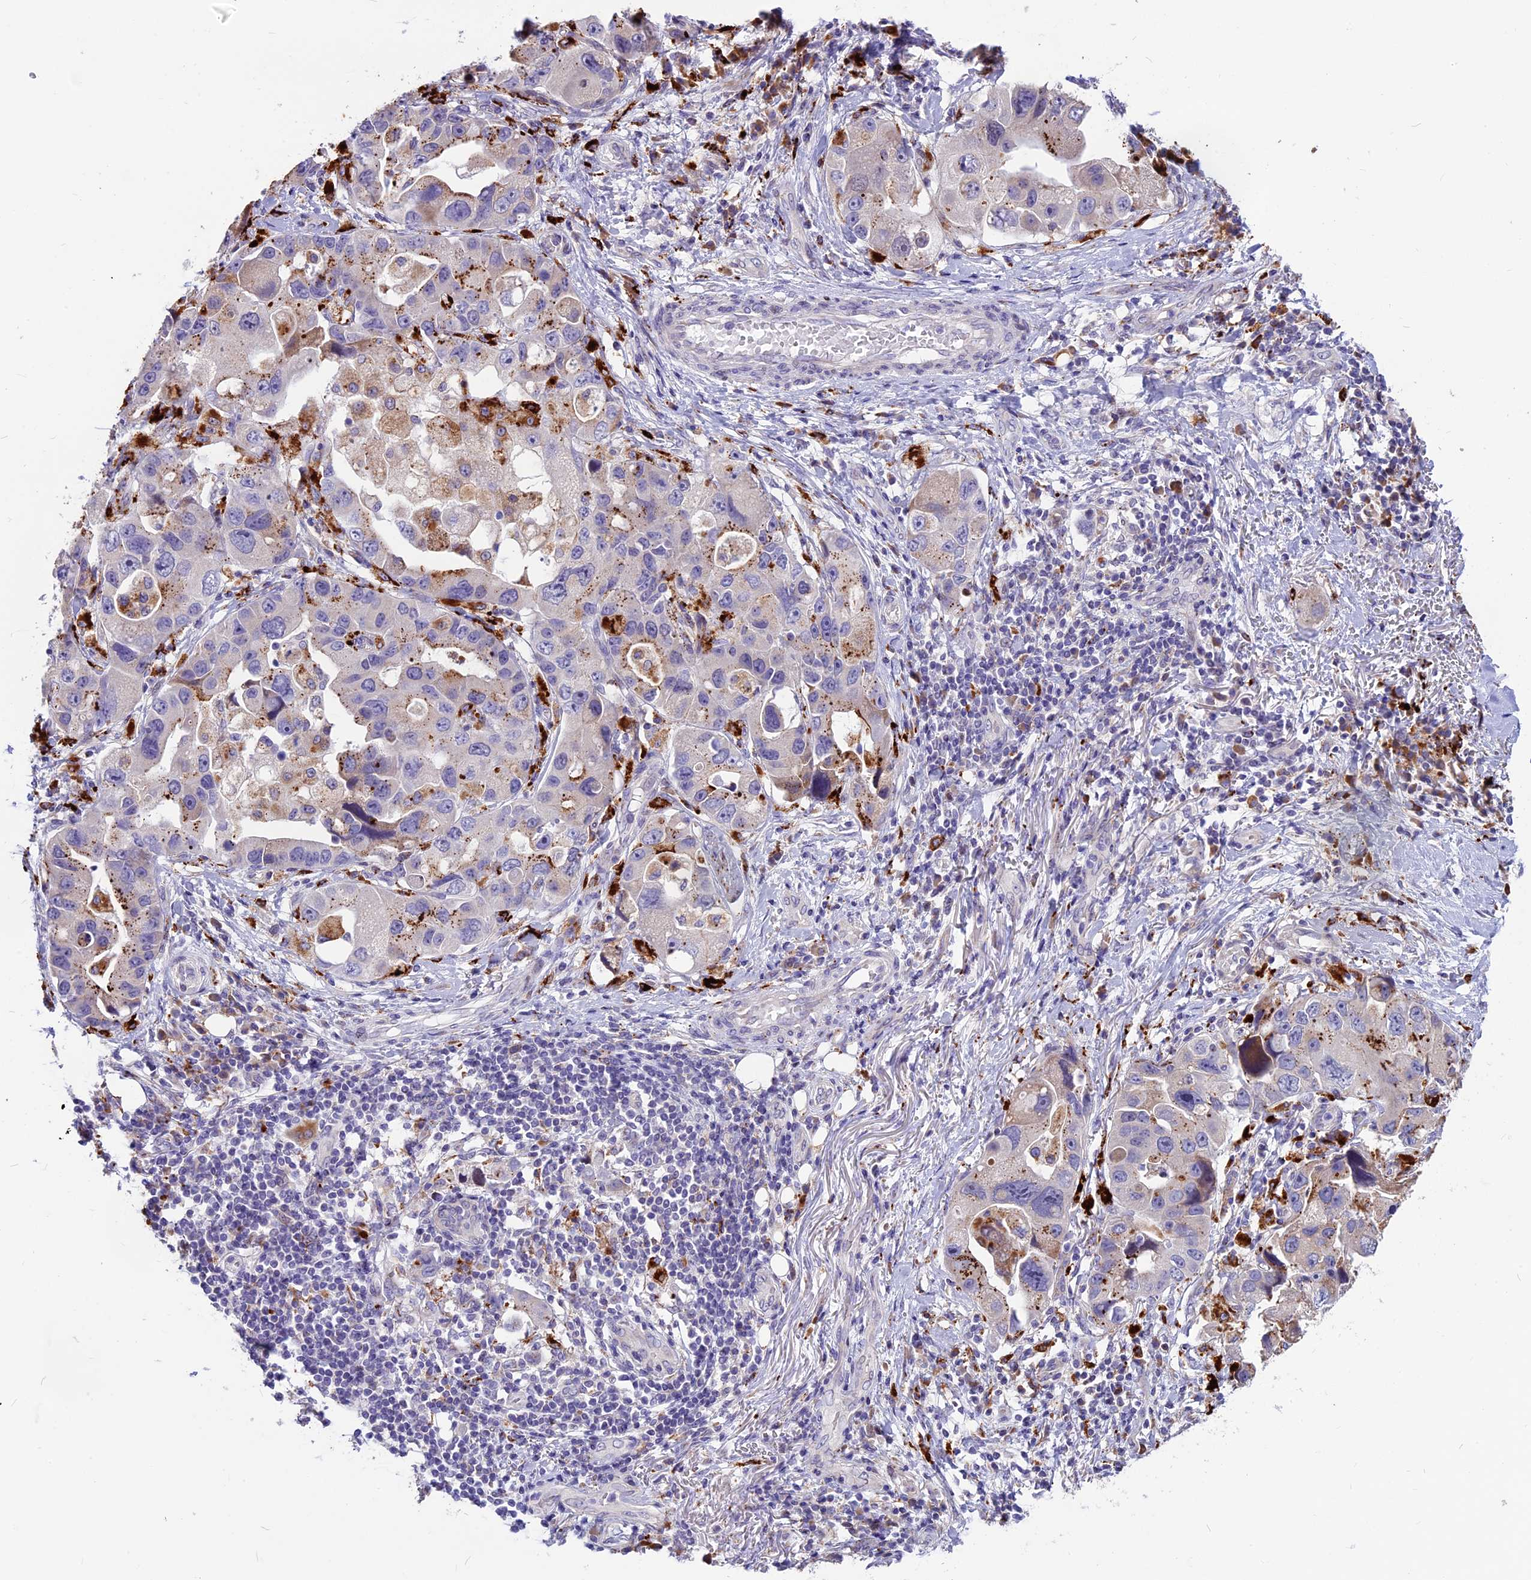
{"staining": {"intensity": "moderate", "quantity": "<25%", "location": "cytoplasmic/membranous"}, "tissue": "lung cancer", "cell_type": "Tumor cells", "image_type": "cancer", "snomed": [{"axis": "morphology", "description": "Adenocarcinoma, NOS"}, {"axis": "topography", "description": "Lung"}], "caption": "DAB immunohistochemical staining of human lung adenocarcinoma reveals moderate cytoplasmic/membranous protein staining in about <25% of tumor cells.", "gene": "THRSP", "patient": {"sex": "female", "age": 54}}